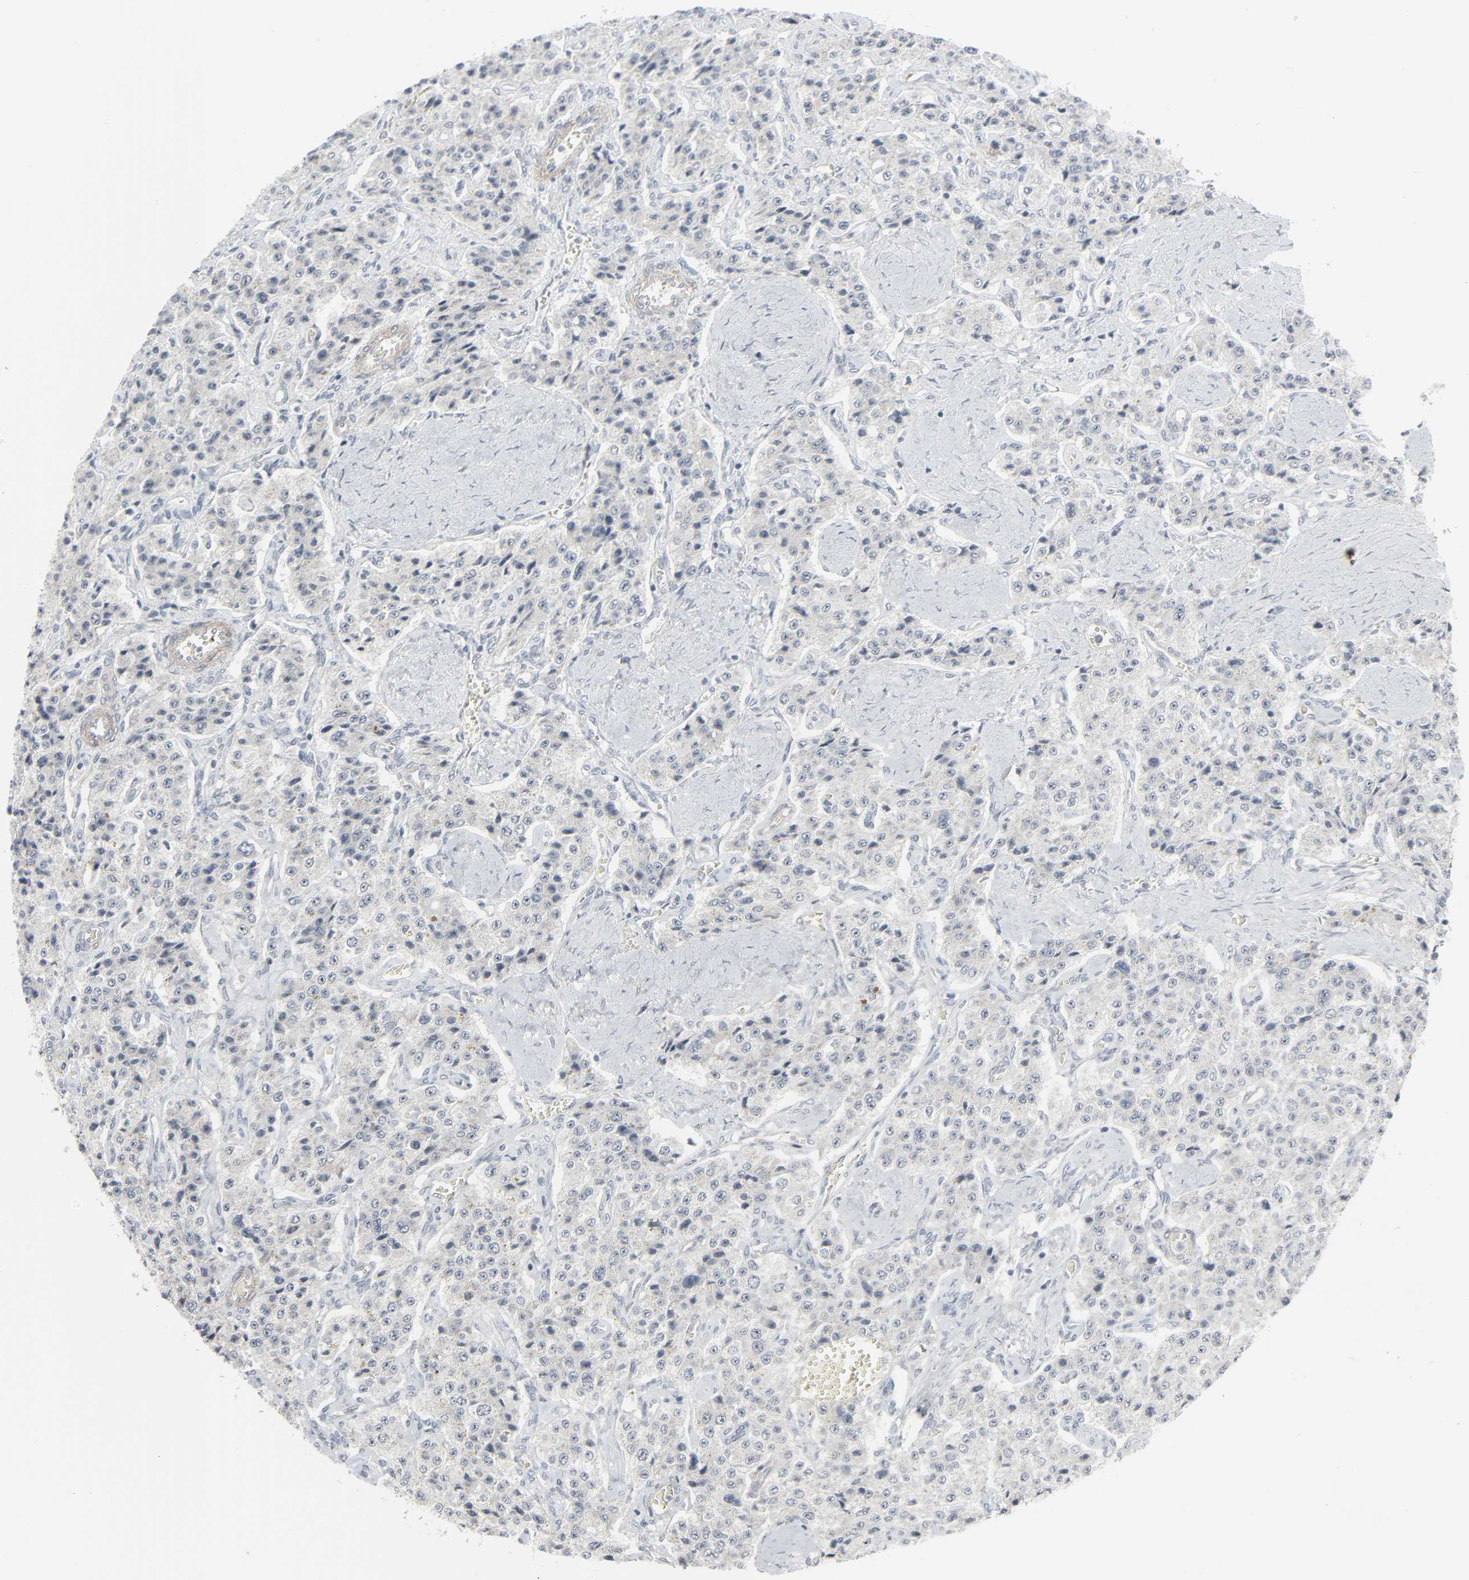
{"staining": {"intensity": "negative", "quantity": "none", "location": "none"}, "tissue": "carcinoid", "cell_type": "Tumor cells", "image_type": "cancer", "snomed": [{"axis": "morphology", "description": "Carcinoid, malignant, NOS"}, {"axis": "topography", "description": "Small intestine"}], "caption": "A micrograph of human carcinoid is negative for staining in tumor cells.", "gene": "NEUROD1", "patient": {"sex": "male", "age": 52}}